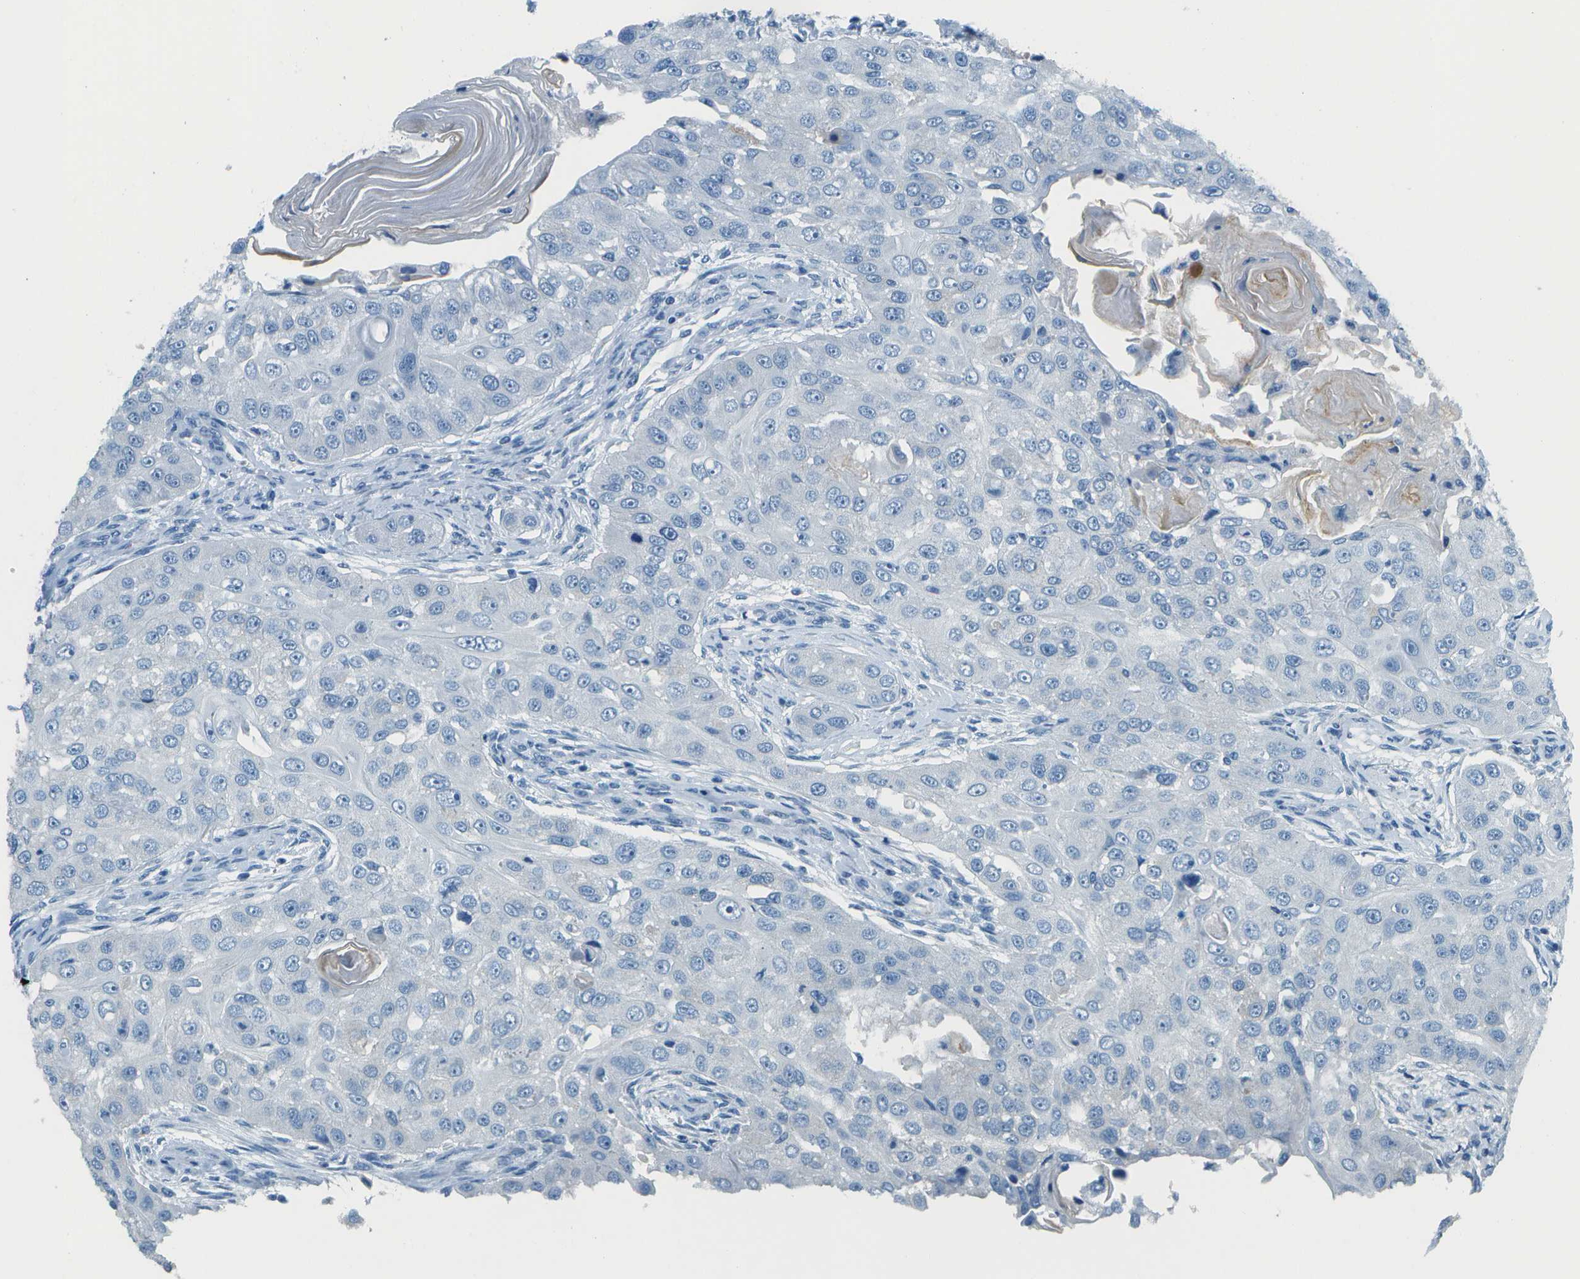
{"staining": {"intensity": "negative", "quantity": "none", "location": "none"}, "tissue": "head and neck cancer", "cell_type": "Tumor cells", "image_type": "cancer", "snomed": [{"axis": "morphology", "description": "Normal tissue, NOS"}, {"axis": "morphology", "description": "Squamous cell carcinoma, NOS"}, {"axis": "topography", "description": "Skeletal muscle"}, {"axis": "topography", "description": "Head-Neck"}], "caption": "The micrograph exhibits no significant staining in tumor cells of squamous cell carcinoma (head and neck).", "gene": "SLC16A10", "patient": {"sex": "male", "age": 51}}